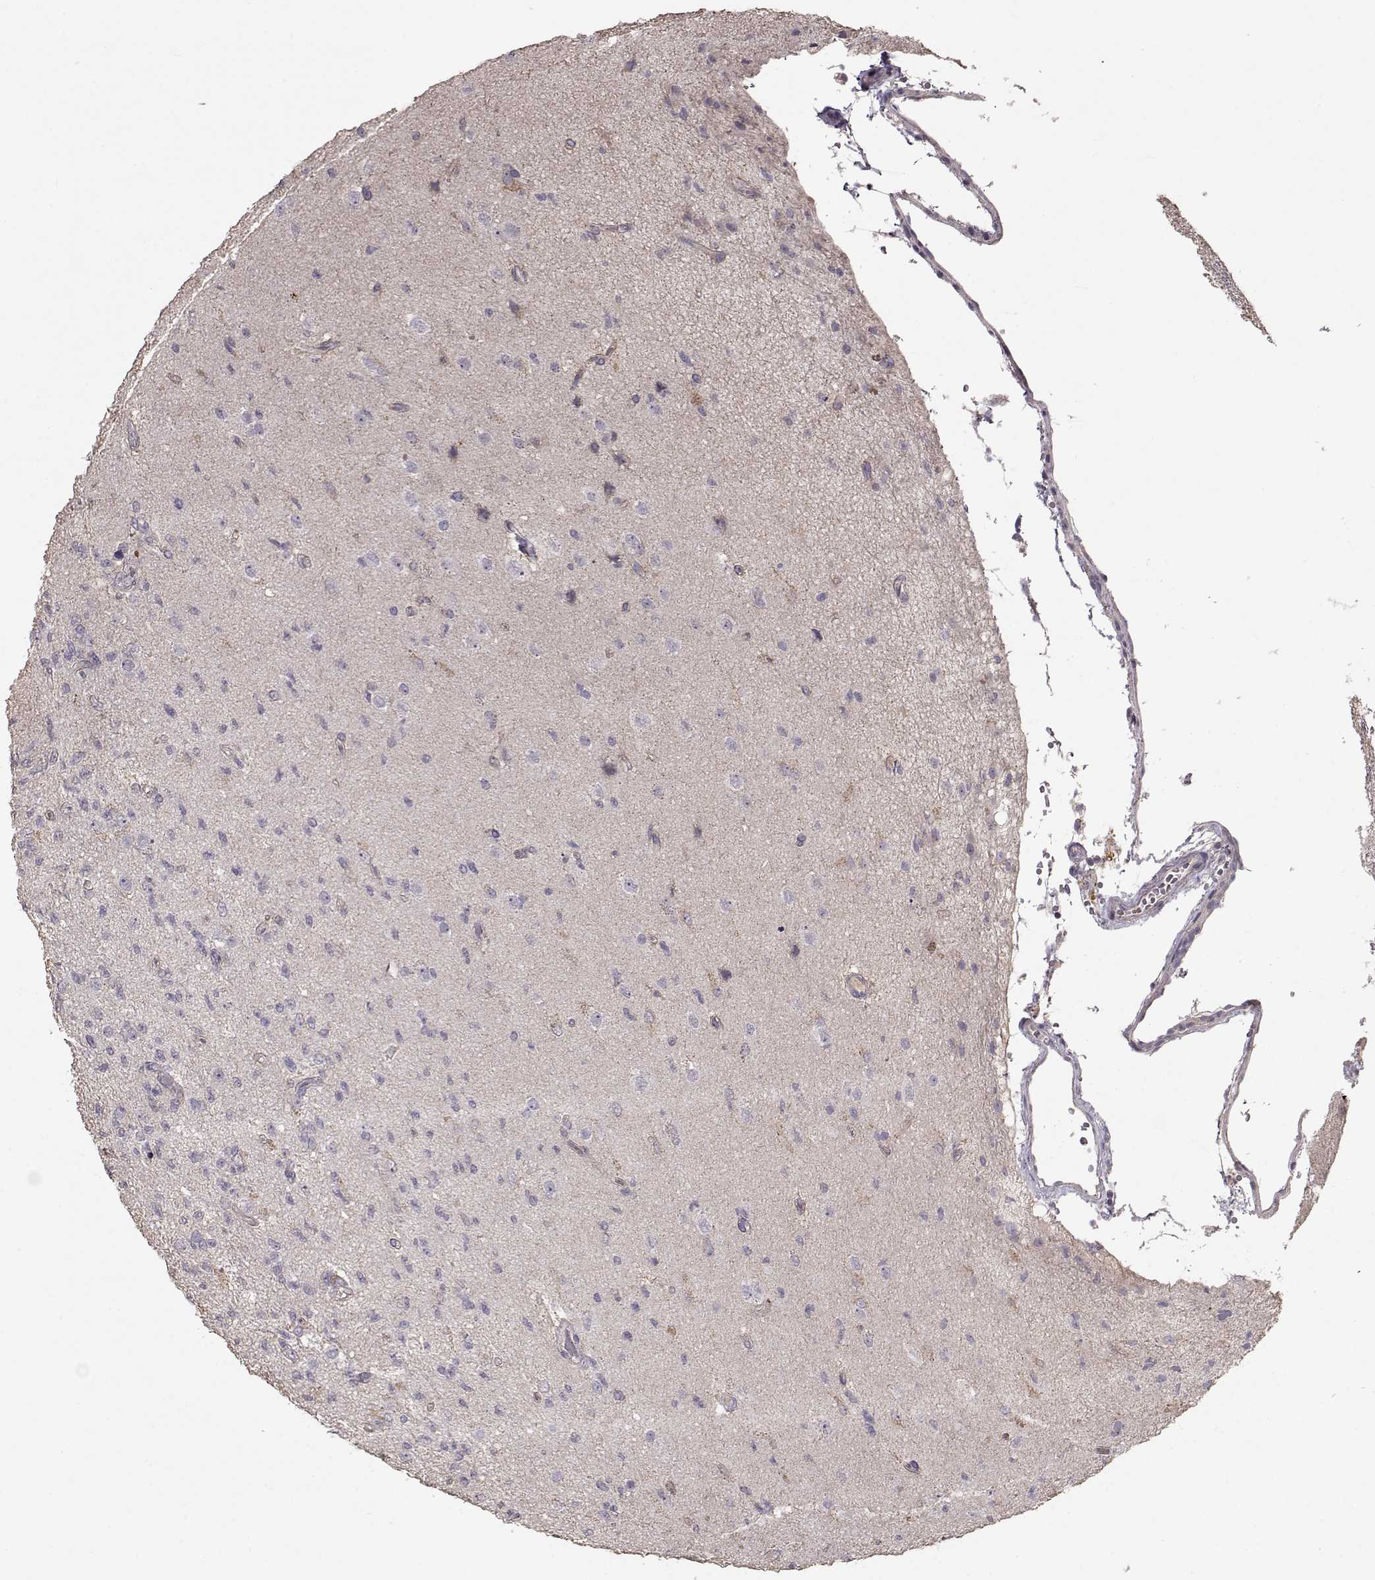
{"staining": {"intensity": "negative", "quantity": "none", "location": "none"}, "tissue": "glioma", "cell_type": "Tumor cells", "image_type": "cancer", "snomed": [{"axis": "morphology", "description": "Glioma, malignant, High grade"}, {"axis": "topography", "description": "Brain"}], "caption": "Malignant high-grade glioma was stained to show a protein in brown. There is no significant positivity in tumor cells. The staining was performed using DAB to visualize the protein expression in brown, while the nuclei were stained in blue with hematoxylin (Magnification: 20x).", "gene": "PMCH", "patient": {"sex": "male", "age": 56}}